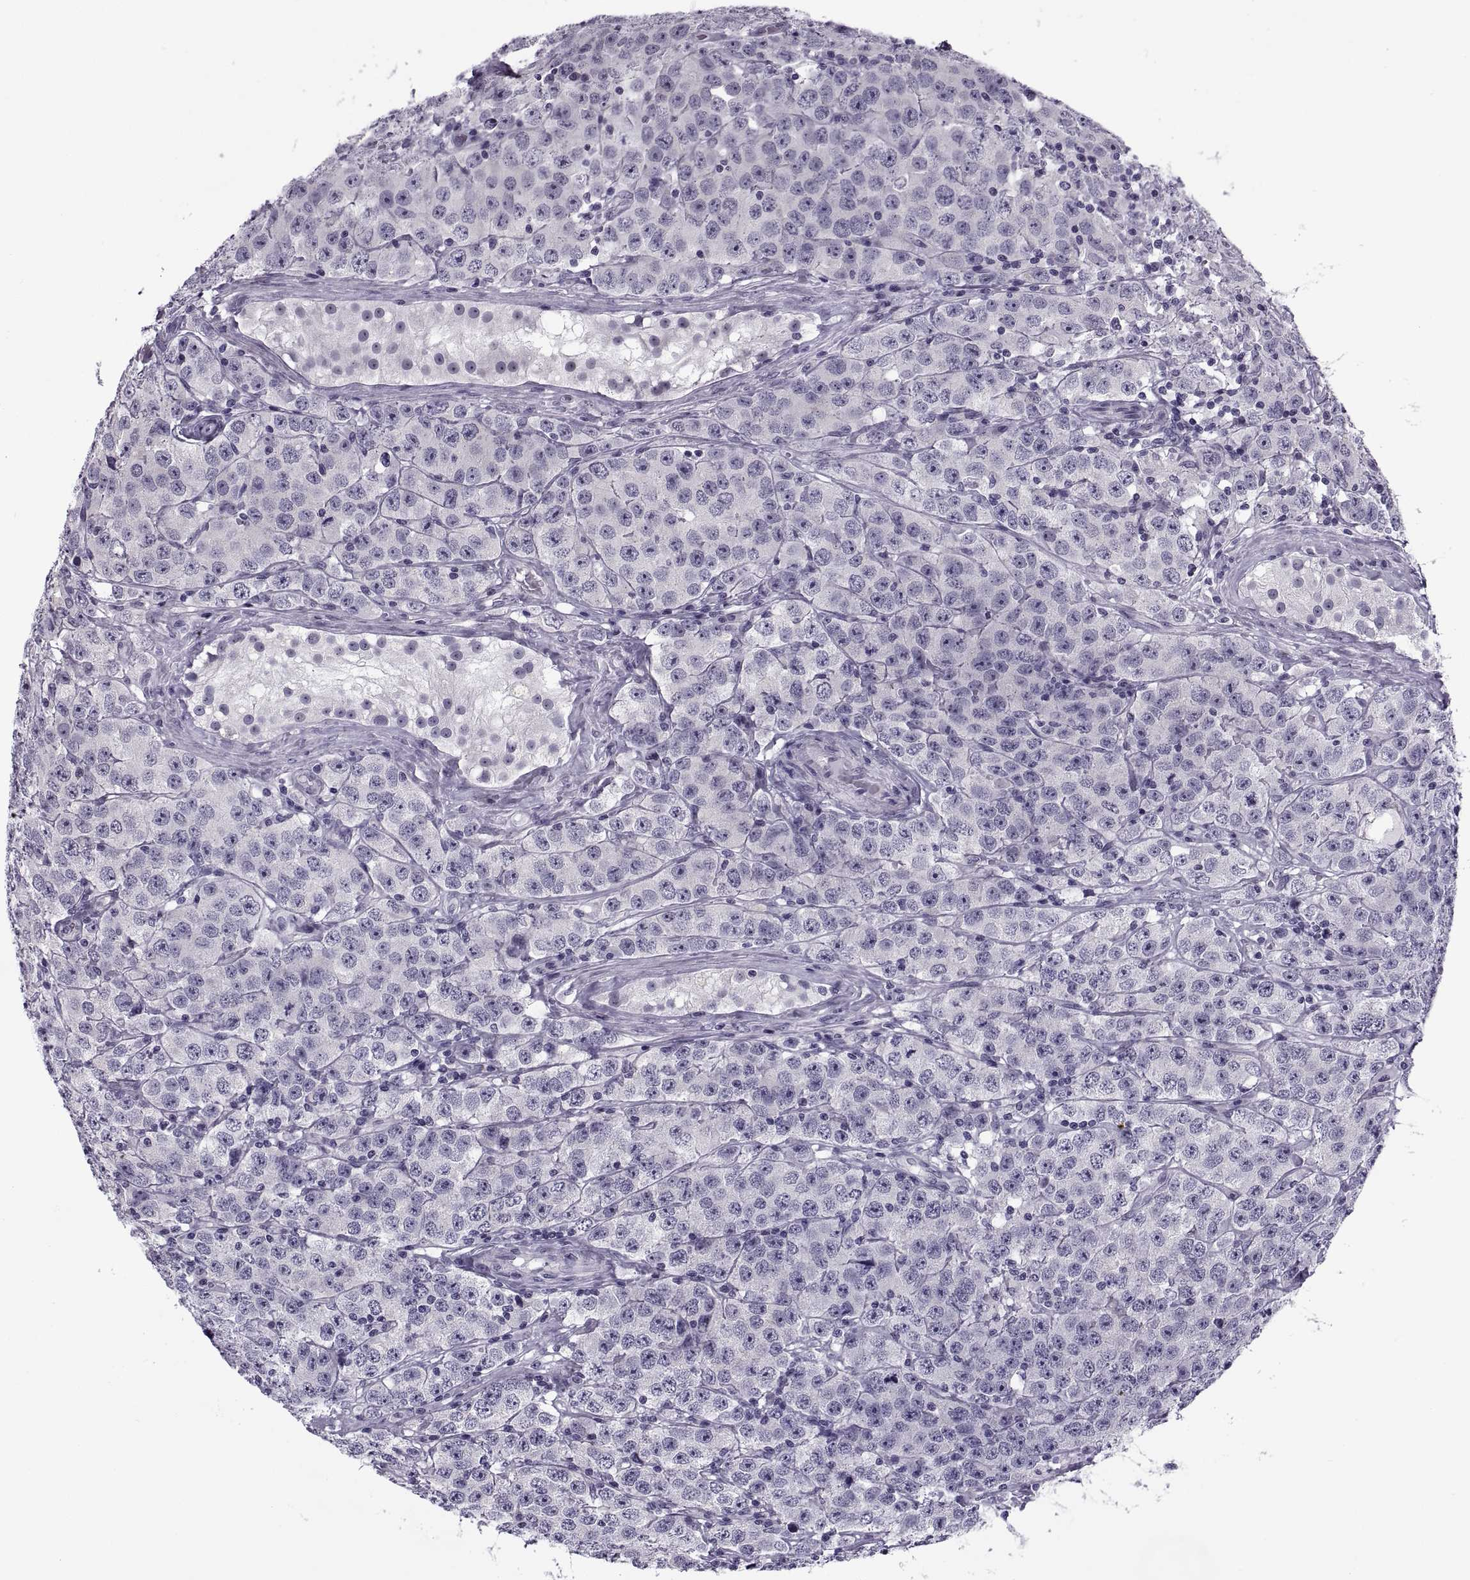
{"staining": {"intensity": "negative", "quantity": "none", "location": "none"}, "tissue": "testis cancer", "cell_type": "Tumor cells", "image_type": "cancer", "snomed": [{"axis": "morphology", "description": "Seminoma, NOS"}, {"axis": "topography", "description": "Testis"}], "caption": "Tumor cells are negative for brown protein staining in testis seminoma.", "gene": "TBC1D3G", "patient": {"sex": "male", "age": 52}}